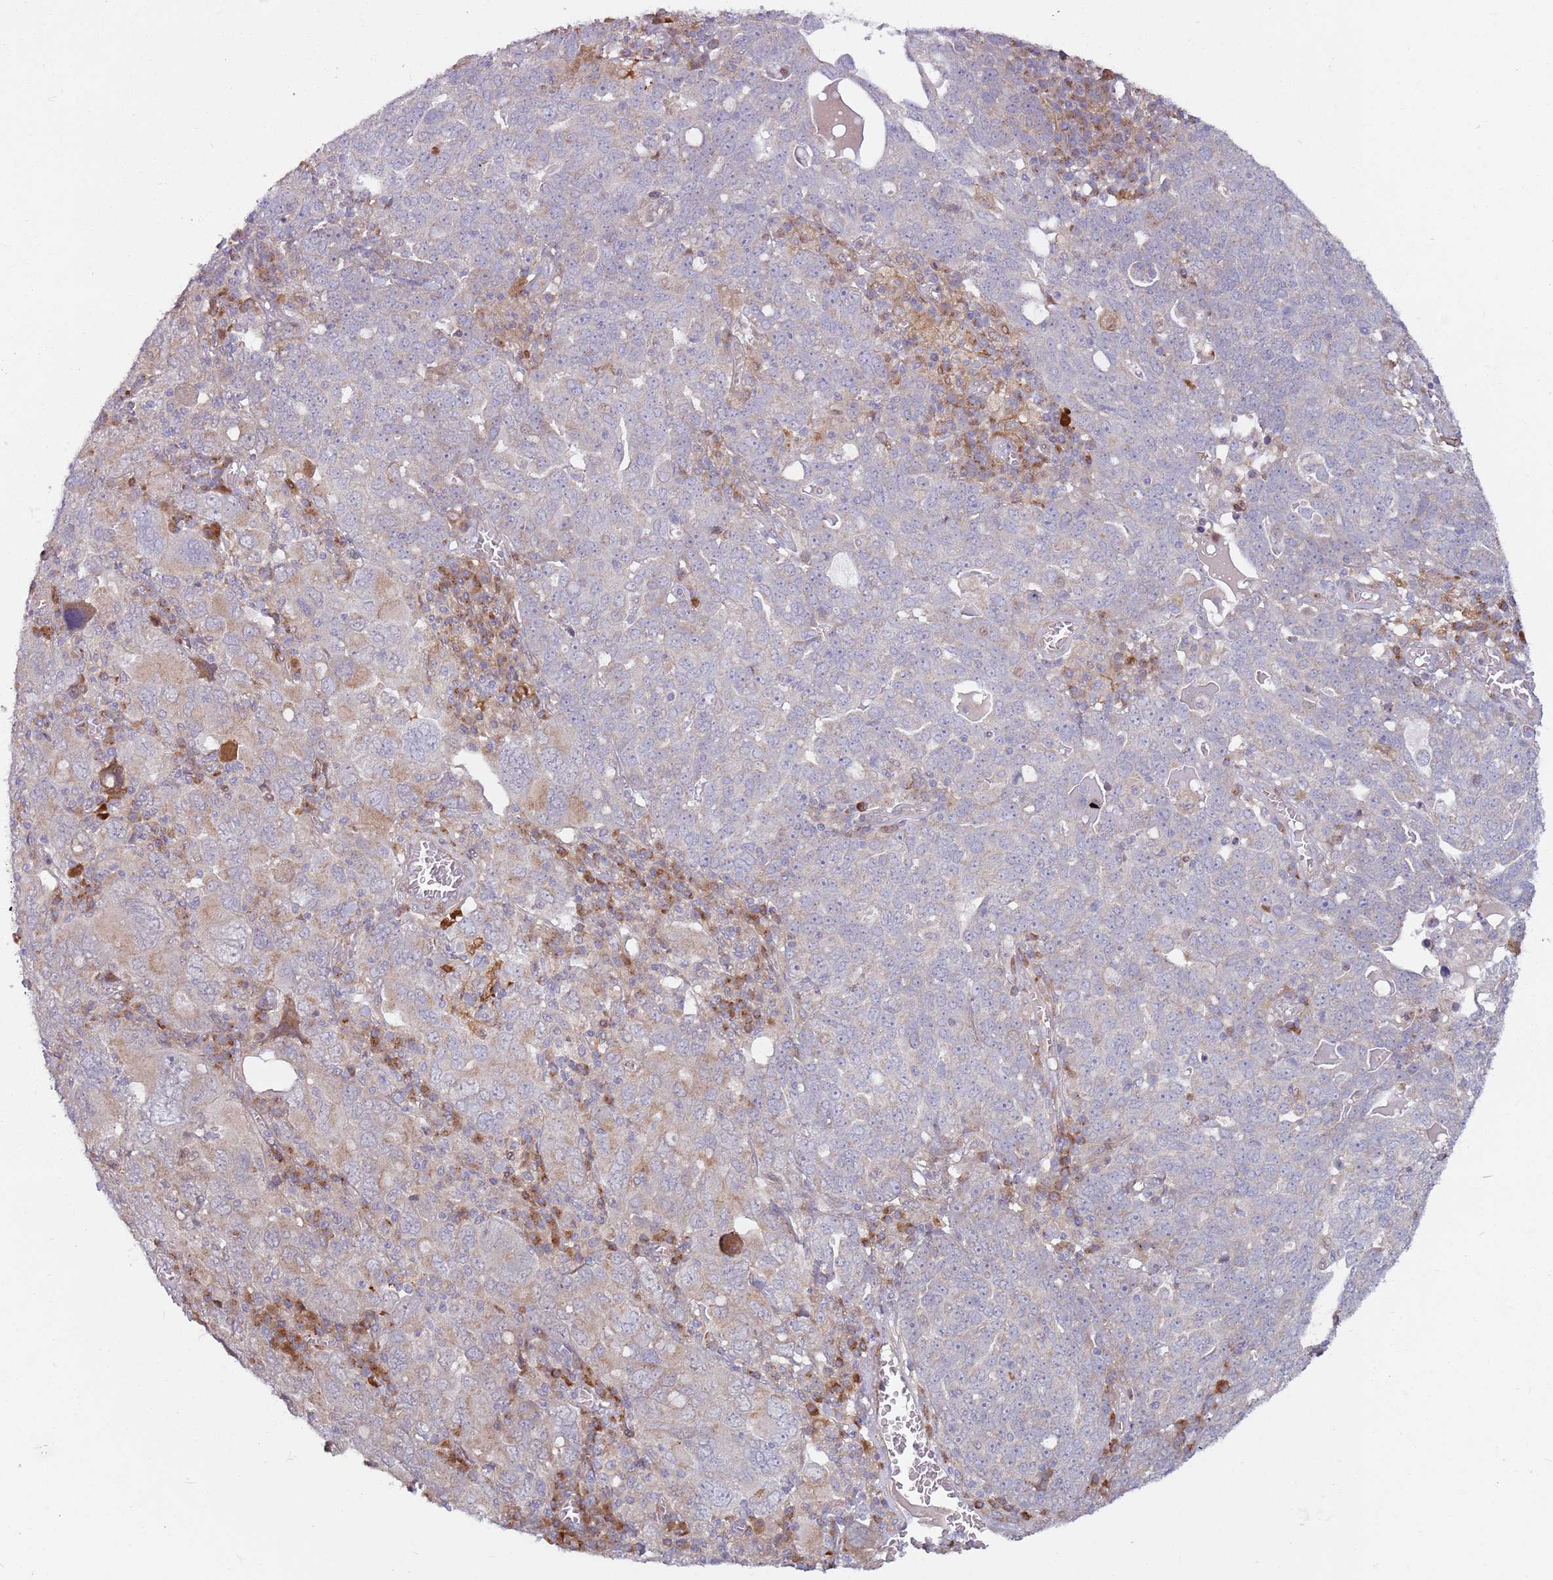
{"staining": {"intensity": "negative", "quantity": "none", "location": "none"}, "tissue": "ovarian cancer", "cell_type": "Tumor cells", "image_type": "cancer", "snomed": [{"axis": "morphology", "description": "Carcinoma, endometroid"}, {"axis": "topography", "description": "Ovary"}], "caption": "High power microscopy micrograph of an immunohistochemistry image of ovarian cancer, revealing no significant staining in tumor cells.", "gene": "CCDC150", "patient": {"sex": "female", "age": 62}}